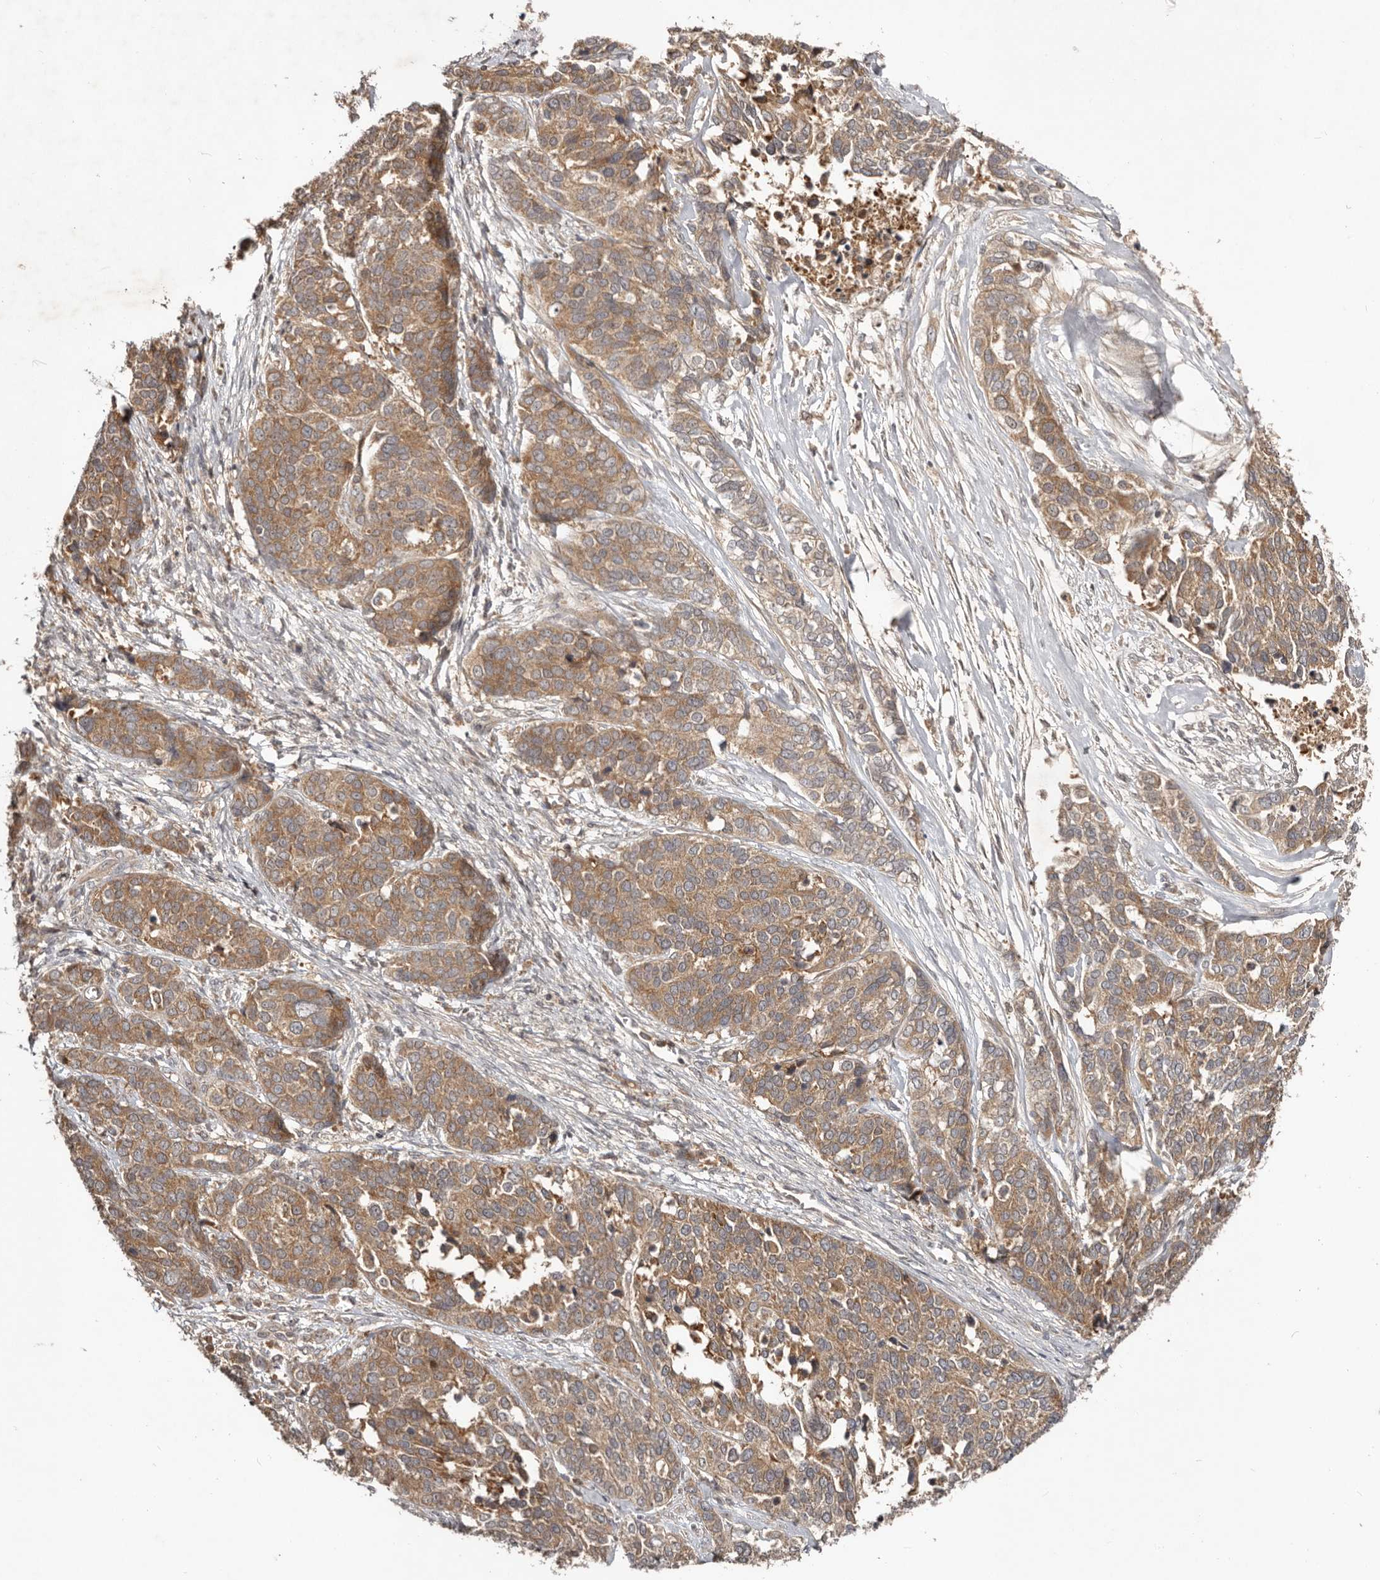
{"staining": {"intensity": "moderate", "quantity": ">75%", "location": "cytoplasmic/membranous"}, "tissue": "ovarian cancer", "cell_type": "Tumor cells", "image_type": "cancer", "snomed": [{"axis": "morphology", "description": "Cystadenocarcinoma, serous, NOS"}, {"axis": "topography", "description": "Ovary"}], "caption": "Immunohistochemistry (IHC) histopathology image of neoplastic tissue: ovarian serous cystadenocarcinoma stained using IHC reveals medium levels of moderate protein expression localized specifically in the cytoplasmic/membranous of tumor cells, appearing as a cytoplasmic/membranous brown color.", "gene": "PKIB", "patient": {"sex": "female", "age": 44}}